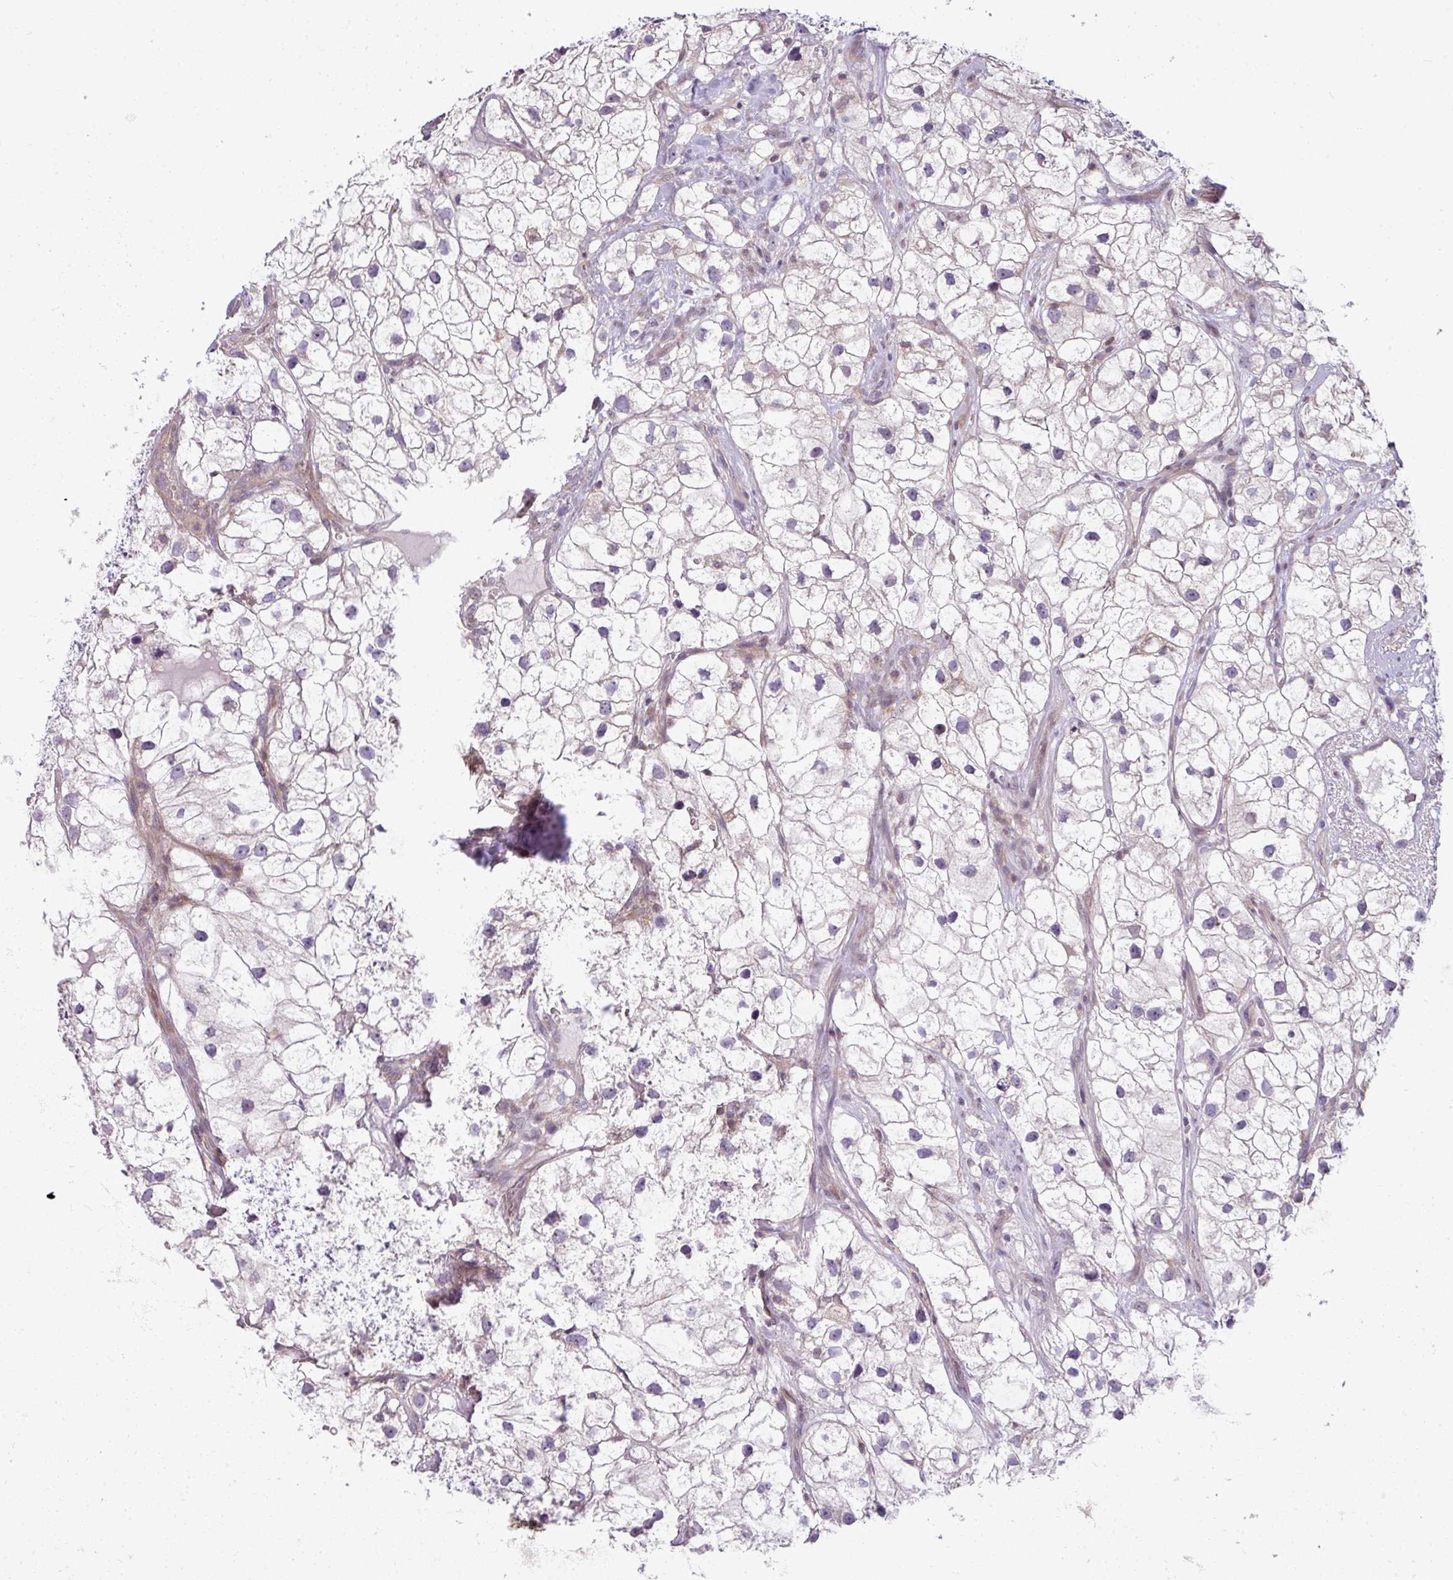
{"staining": {"intensity": "negative", "quantity": "none", "location": "none"}, "tissue": "renal cancer", "cell_type": "Tumor cells", "image_type": "cancer", "snomed": [{"axis": "morphology", "description": "Adenocarcinoma, NOS"}, {"axis": "topography", "description": "Kidney"}], "caption": "Renal cancer (adenocarcinoma) was stained to show a protein in brown. There is no significant expression in tumor cells.", "gene": "STAT5A", "patient": {"sex": "male", "age": 59}}